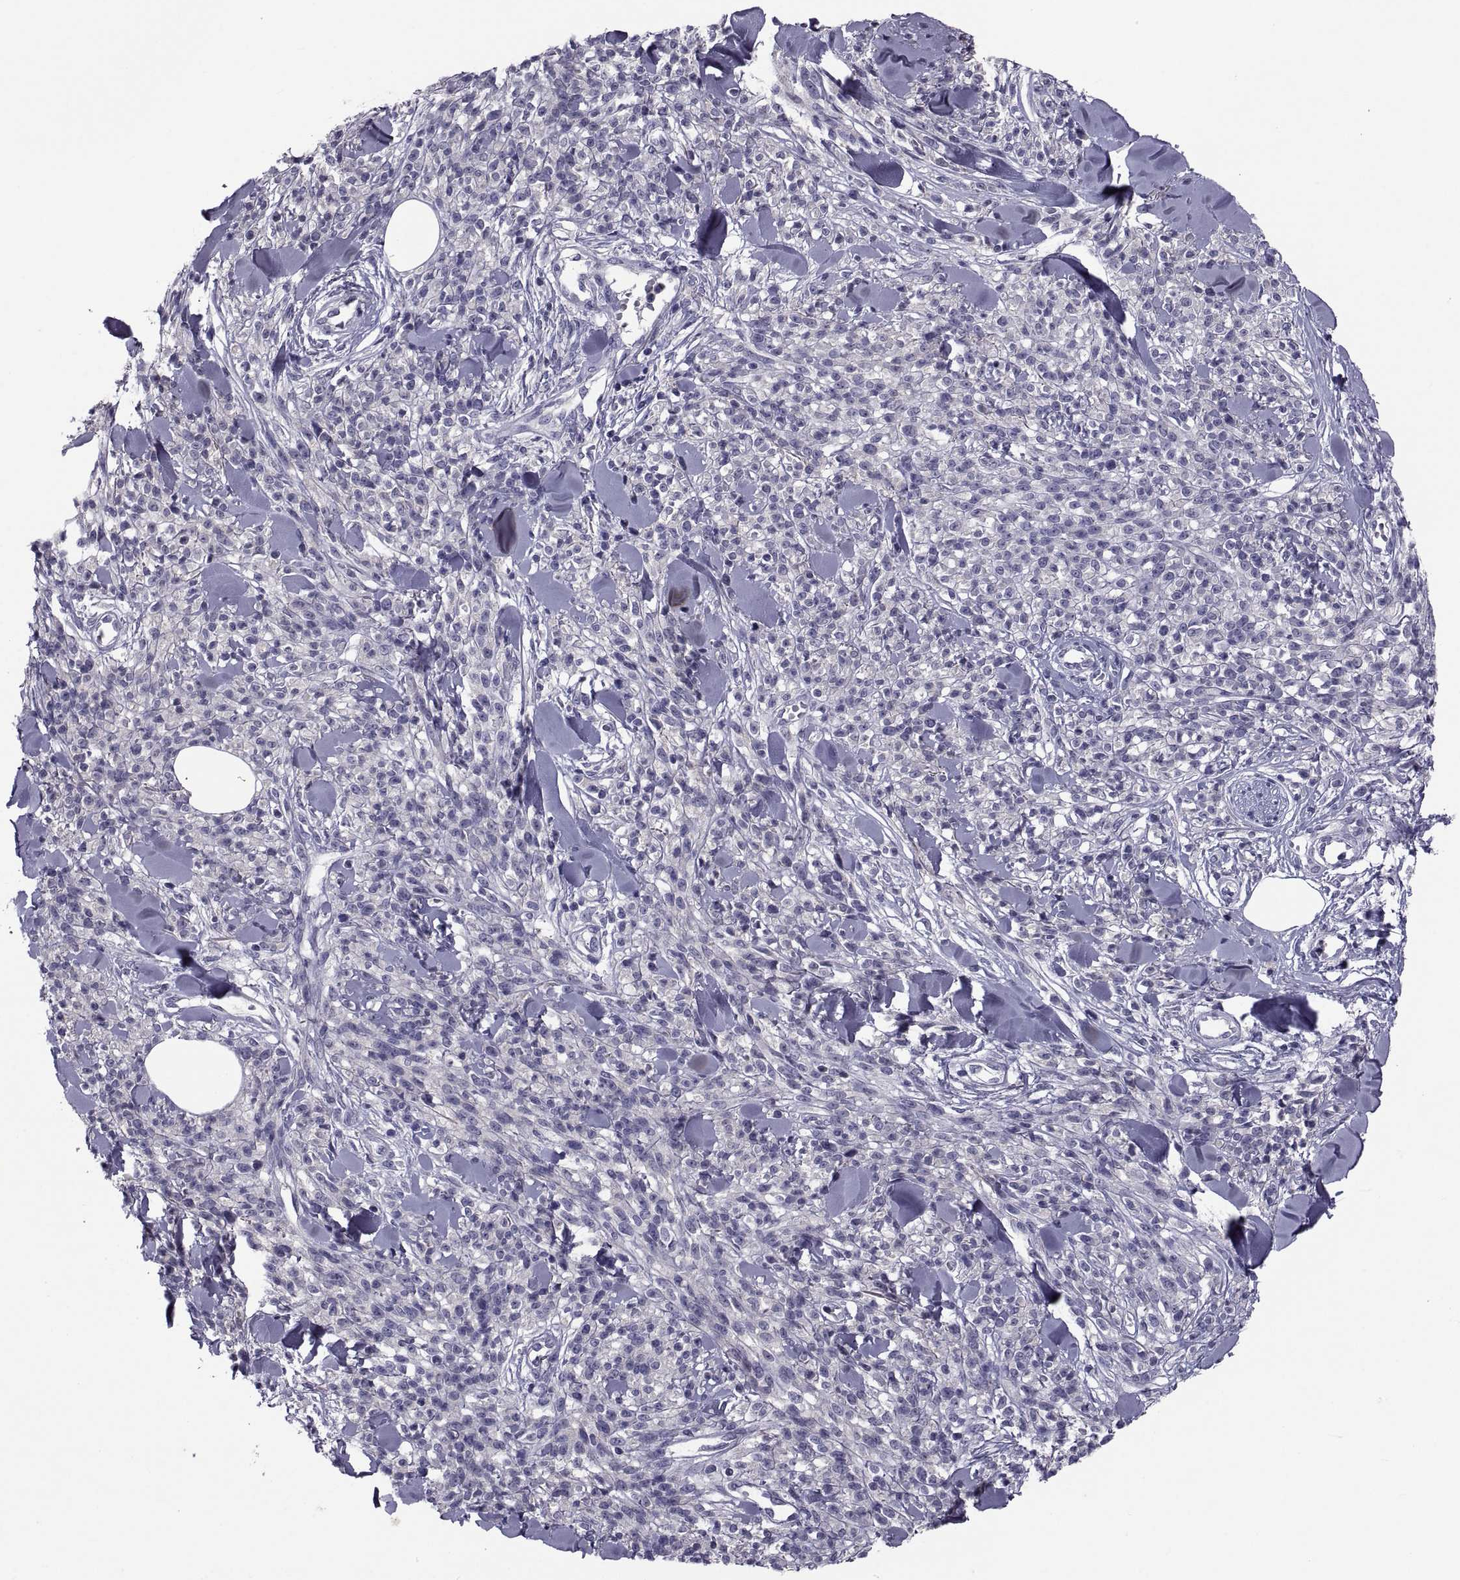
{"staining": {"intensity": "negative", "quantity": "none", "location": "none"}, "tissue": "melanoma", "cell_type": "Tumor cells", "image_type": "cancer", "snomed": [{"axis": "morphology", "description": "Malignant melanoma, NOS"}, {"axis": "topography", "description": "Skin"}, {"axis": "topography", "description": "Skin of trunk"}], "caption": "Malignant melanoma was stained to show a protein in brown. There is no significant staining in tumor cells.", "gene": "PDZRN4", "patient": {"sex": "male", "age": 74}}